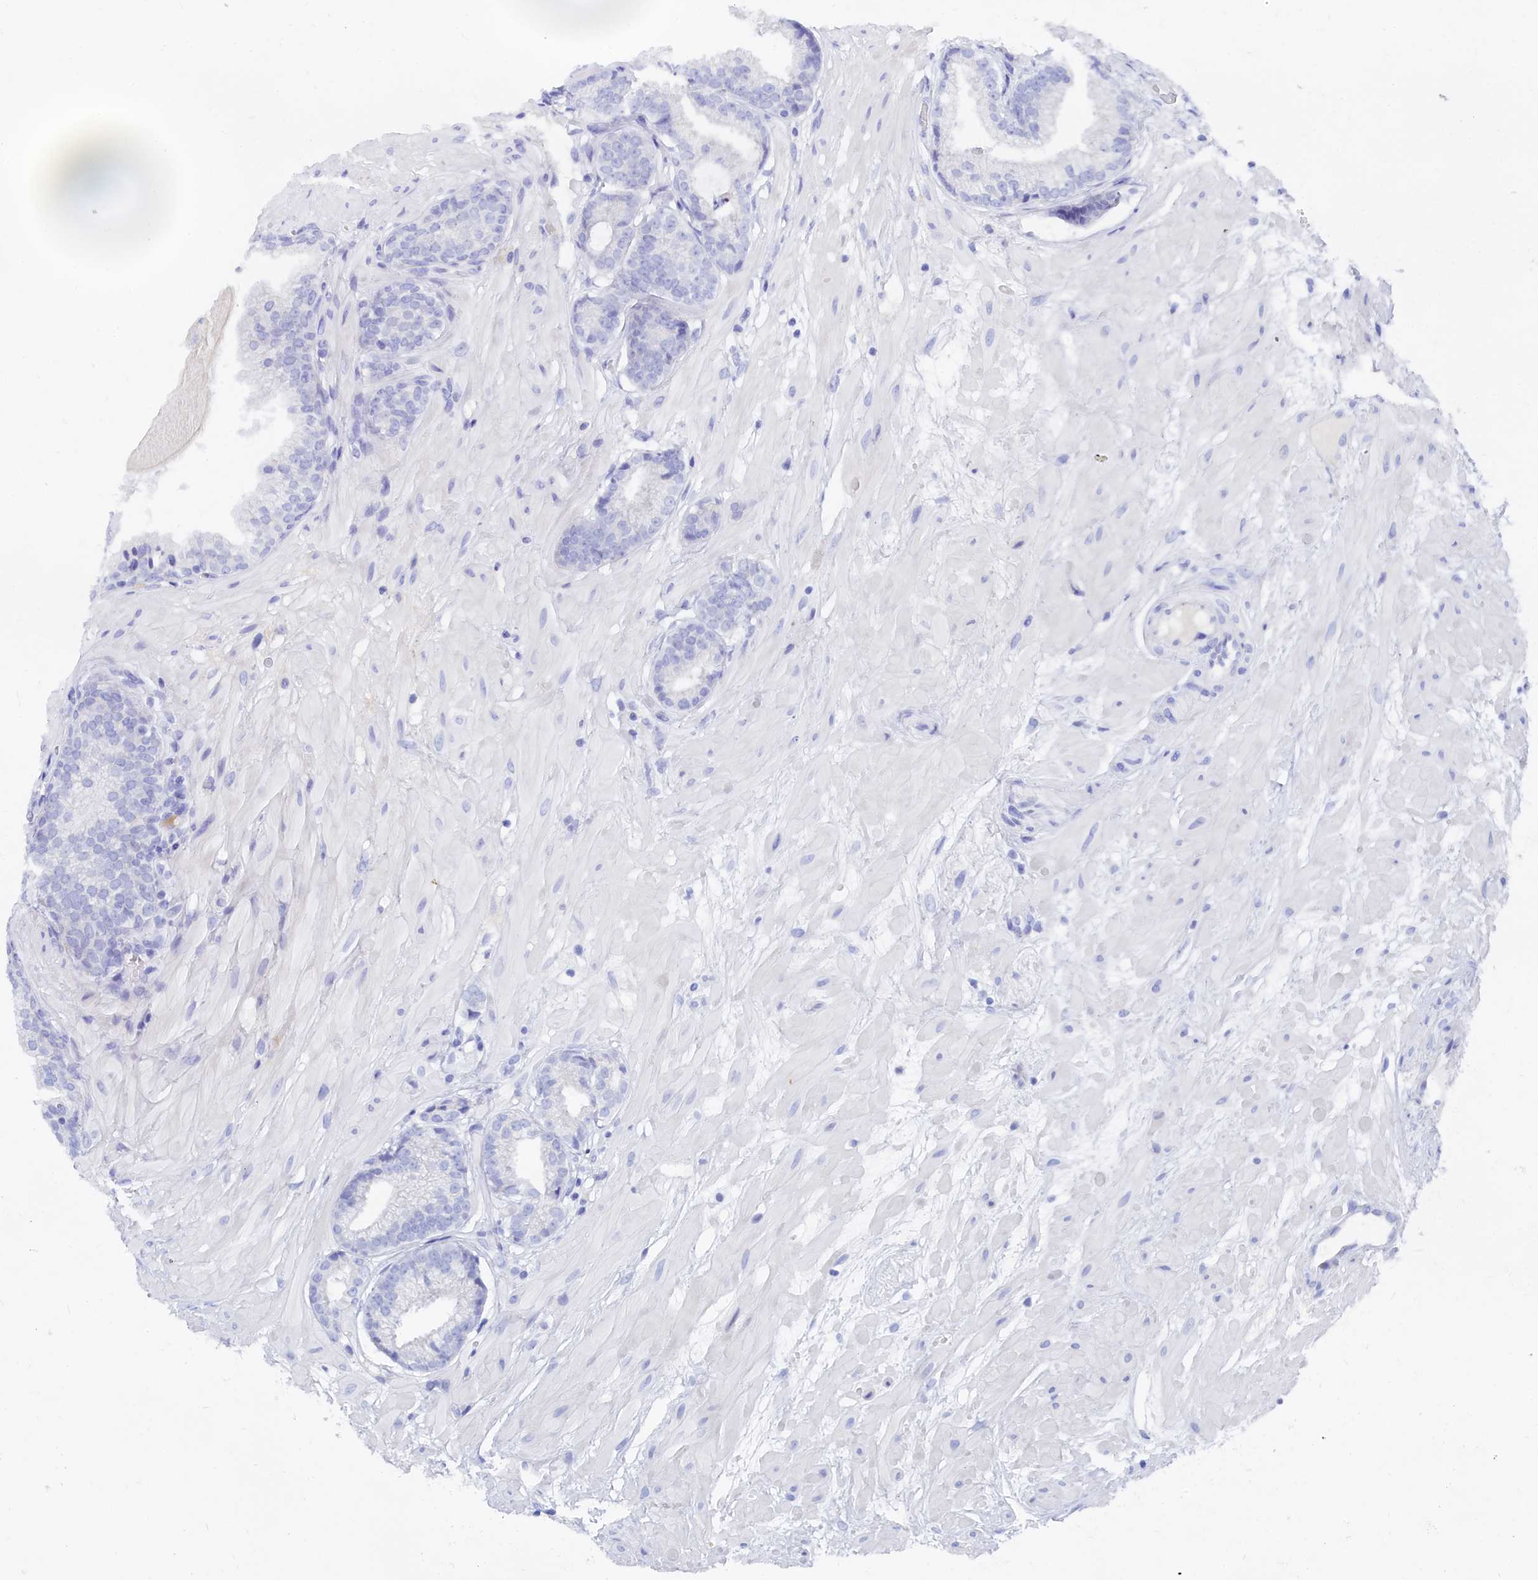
{"staining": {"intensity": "negative", "quantity": "none", "location": "none"}, "tissue": "prostate cancer", "cell_type": "Tumor cells", "image_type": "cancer", "snomed": [{"axis": "morphology", "description": "Adenocarcinoma, Low grade"}, {"axis": "topography", "description": "Prostate"}], "caption": "A high-resolution image shows immunohistochemistry staining of prostate cancer, which reveals no significant positivity in tumor cells.", "gene": "TRIM10", "patient": {"sex": "male", "age": 64}}